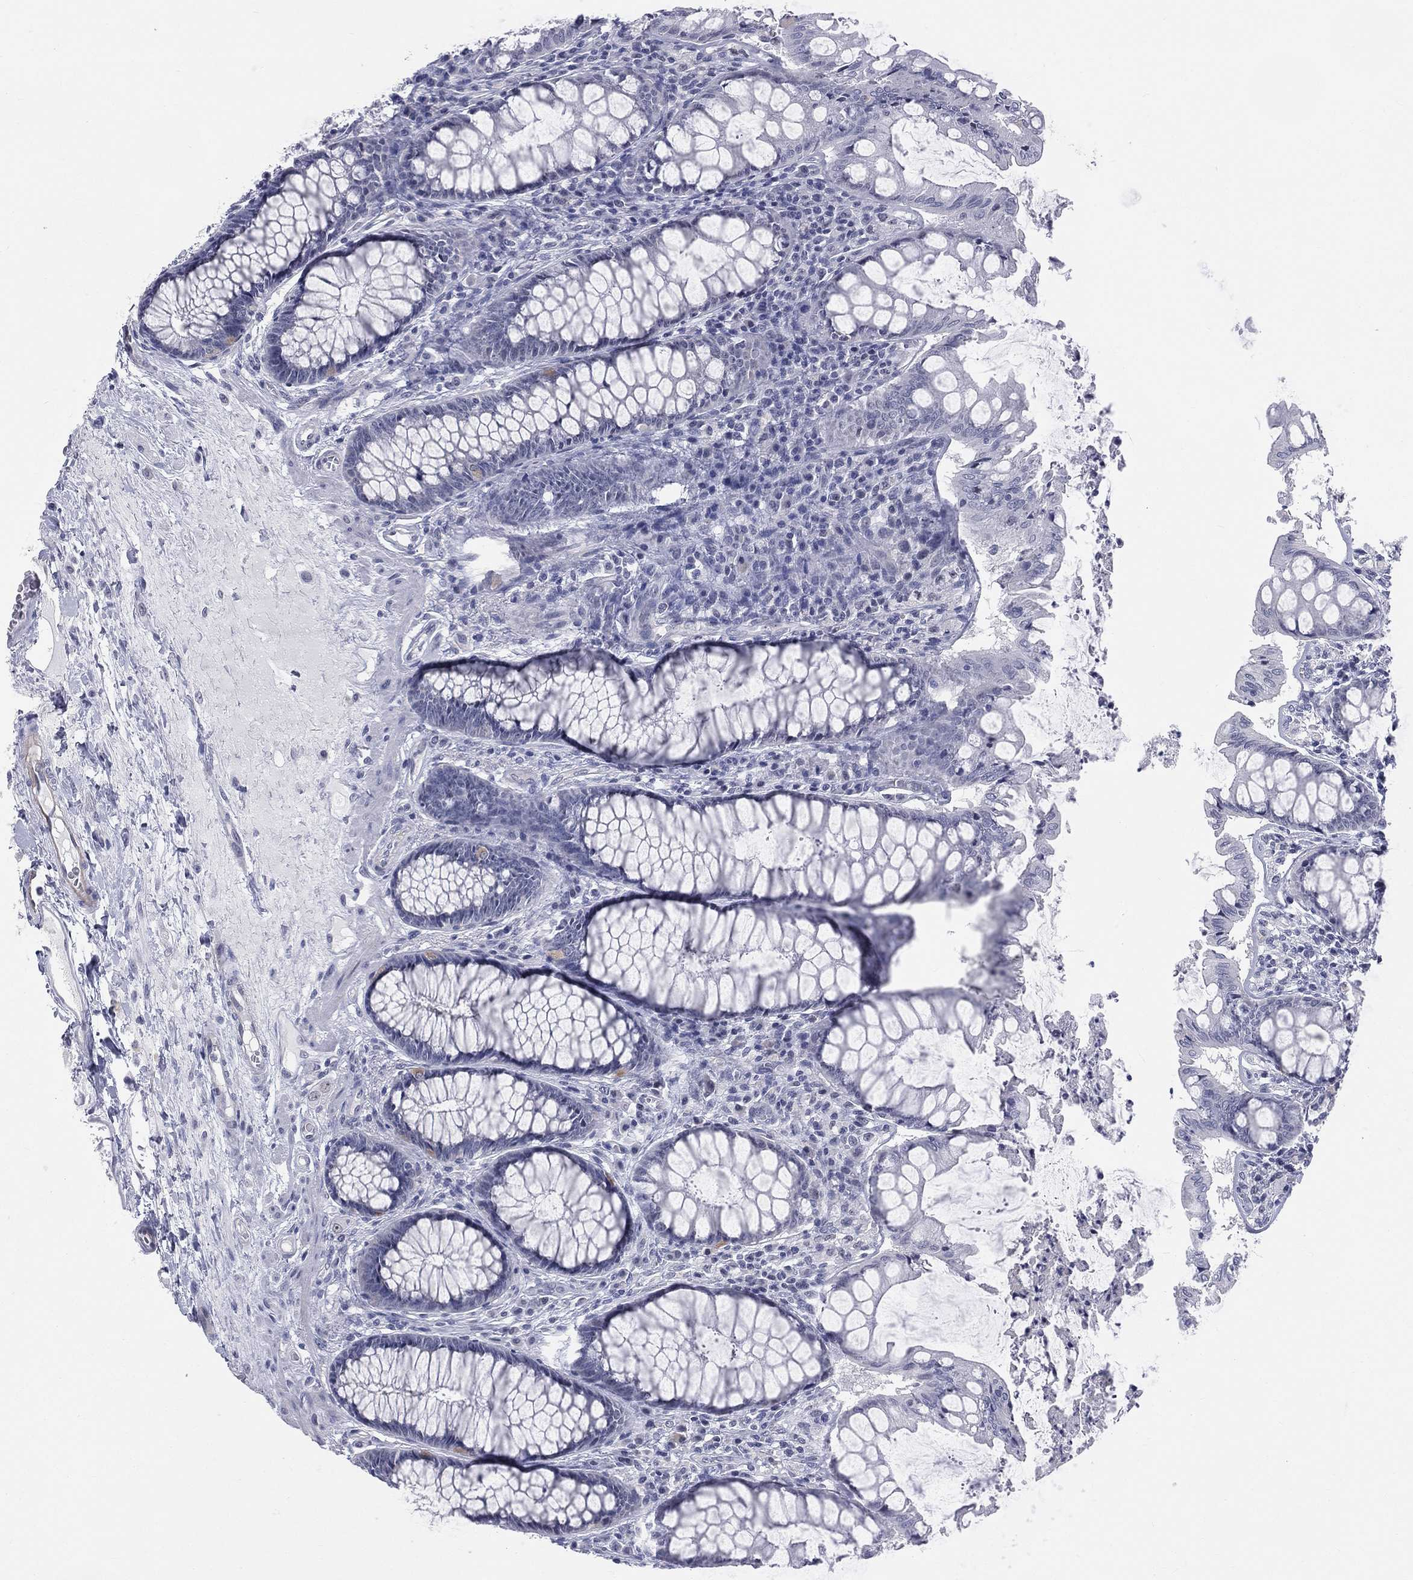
{"staining": {"intensity": "negative", "quantity": "none", "location": "none"}, "tissue": "colon", "cell_type": "Endothelial cells", "image_type": "normal", "snomed": [{"axis": "morphology", "description": "Normal tissue, NOS"}, {"axis": "topography", "description": "Colon"}], "caption": "The histopathology image displays no significant staining in endothelial cells of colon. The staining is performed using DAB brown chromogen with nuclei counter-stained in using hematoxylin.", "gene": "CD22", "patient": {"sex": "female", "age": 65}}